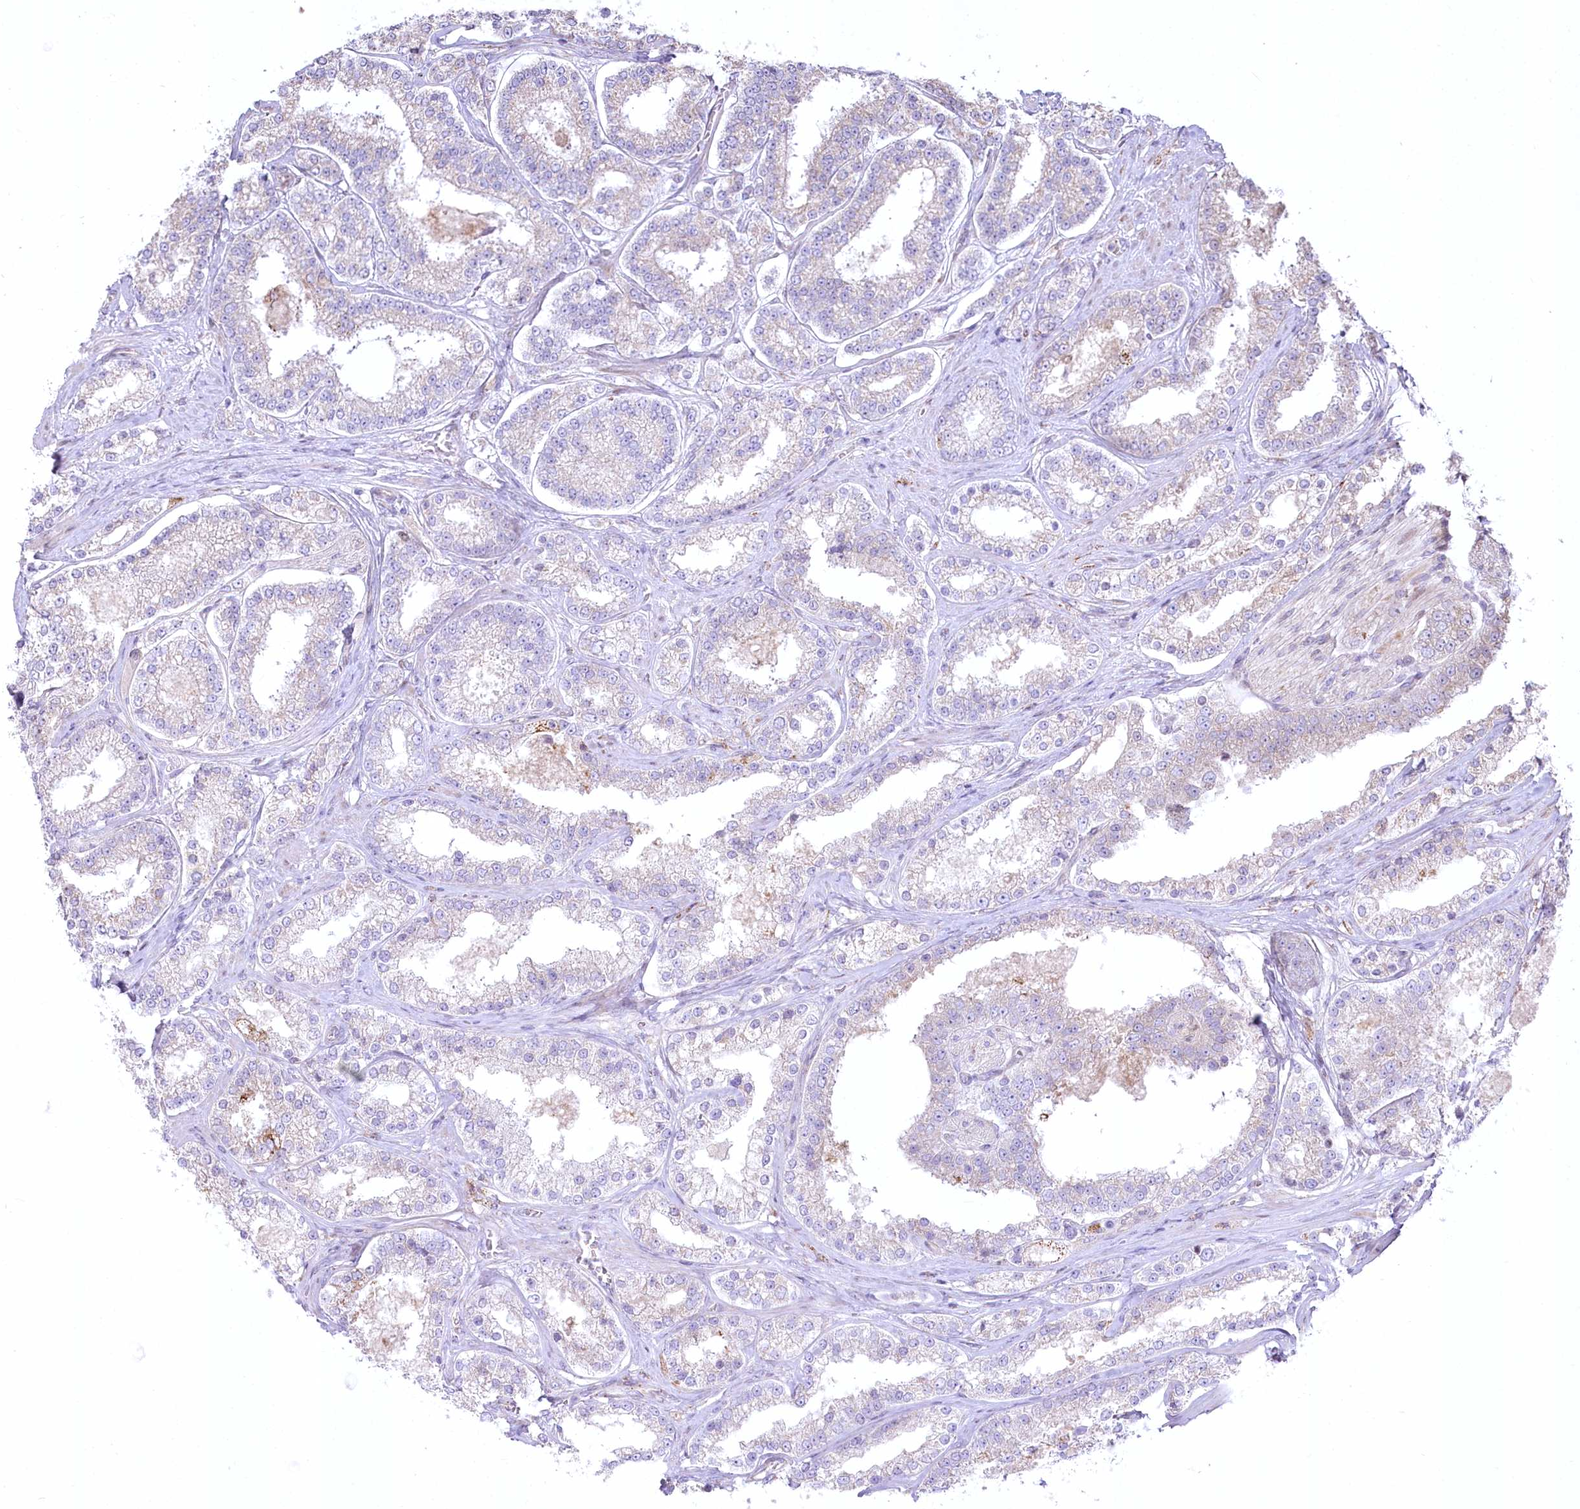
{"staining": {"intensity": "negative", "quantity": "none", "location": "none"}, "tissue": "prostate cancer", "cell_type": "Tumor cells", "image_type": "cancer", "snomed": [{"axis": "morphology", "description": "Normal tissue, NOS"}, {"axis": "morphology", "description": "Adenocarcinoma, High grade"}, {"axis": "topography", "description": "Prostate"}], "caption": "Micrograph shows no protein expression in tumor cells of prostate cancer tissue.", "gene": "CEP164", "patient": {"sex": "male", "age": 83}}